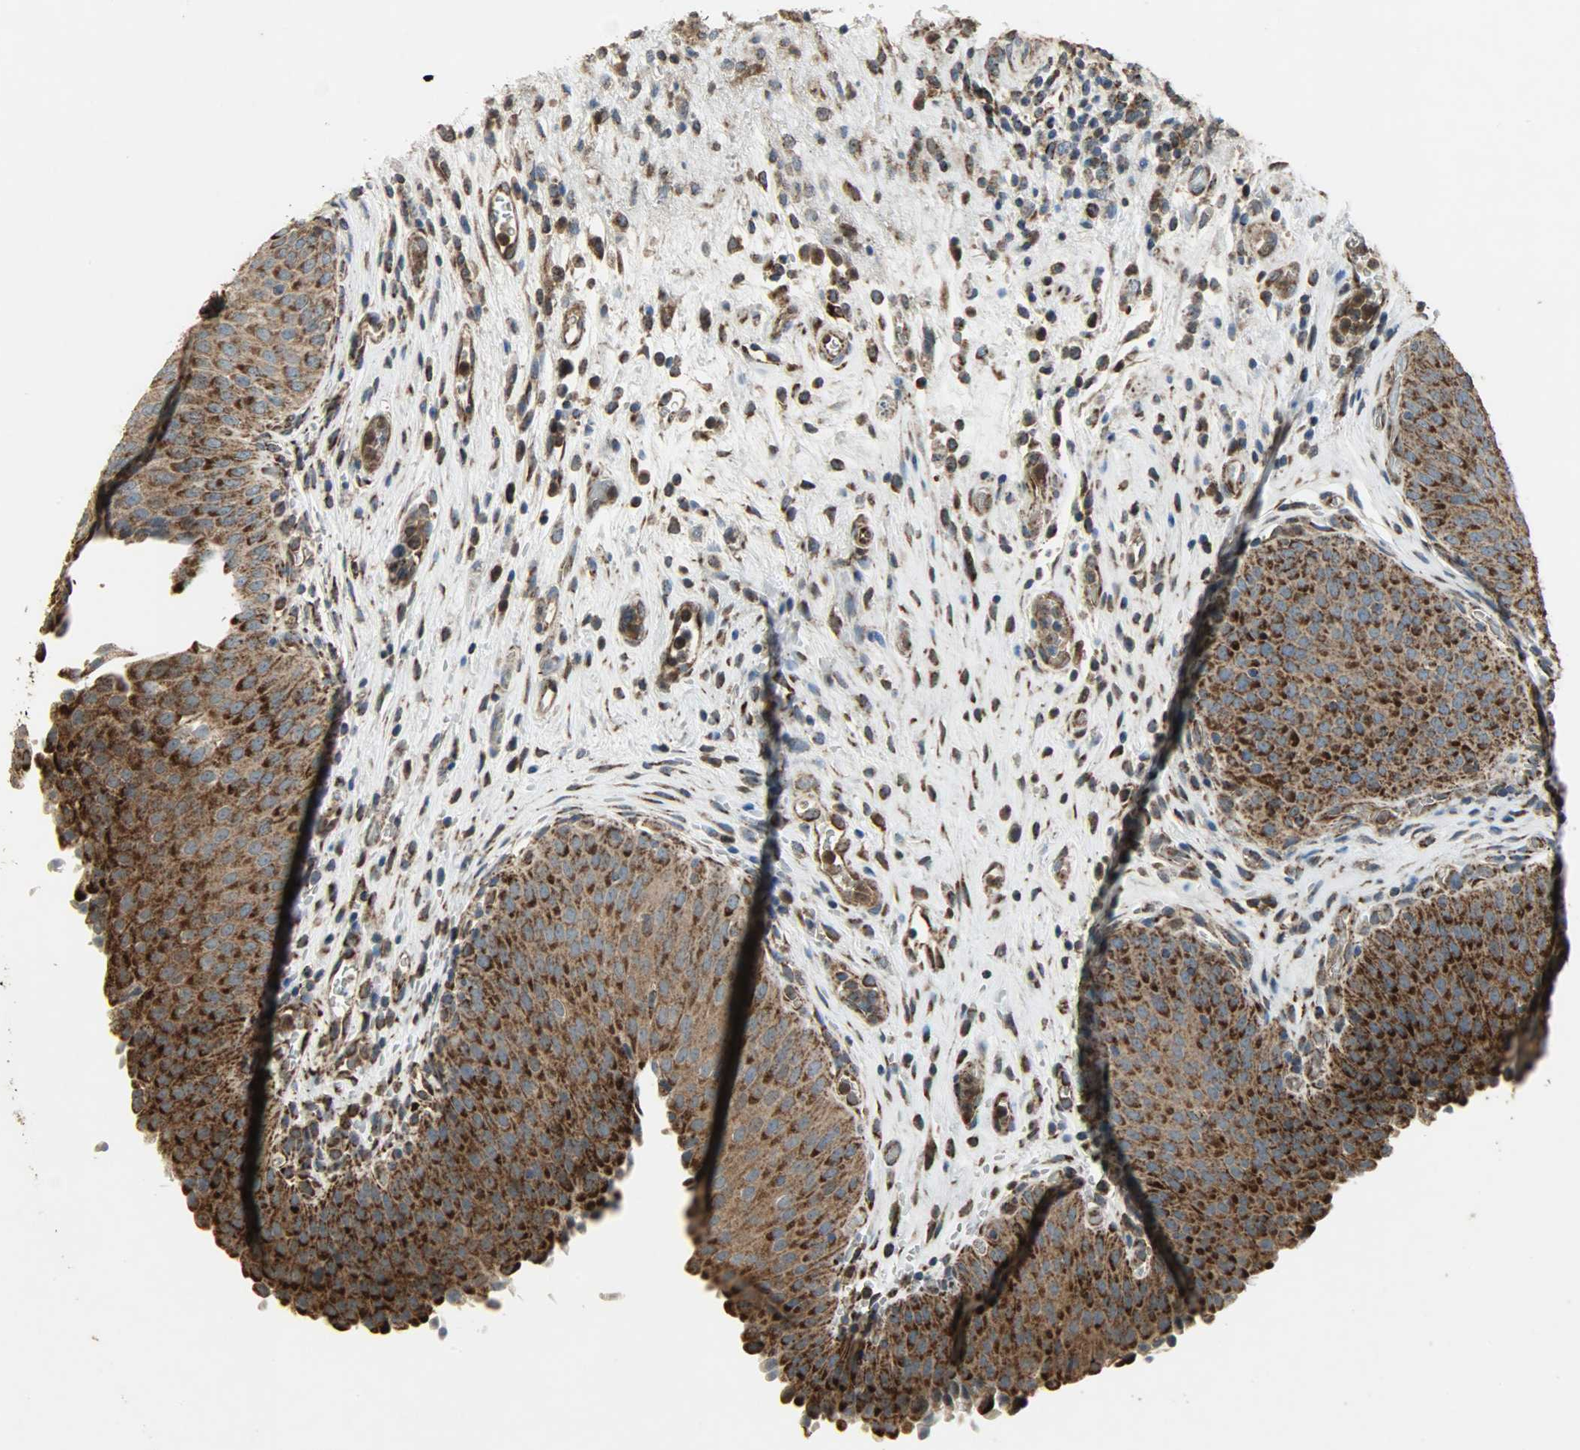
{"staining": {"intensity": "strong", "quantity": ">75%", "location": "cytoplasmic/membranous"}, "tissue": "urinary bladder", "cell_type": "Urothelial cells", "image_type": "normal", "snomed": [{"axis": "morphology", "description": "Normal tissue, NOS"}, {"axis": "morphology", "description": "Dysplasia, NOS"}, {"axis": "topography", "description": "Urinary bladder"}], "caption": "Urinary bladder stained for a protein (brown) displays strong cytoplasmic/membranous positive expression in approximately >75% of urothelial cells.", "gene": "AMT", "patient": {"sex": "male", "age": 35}}